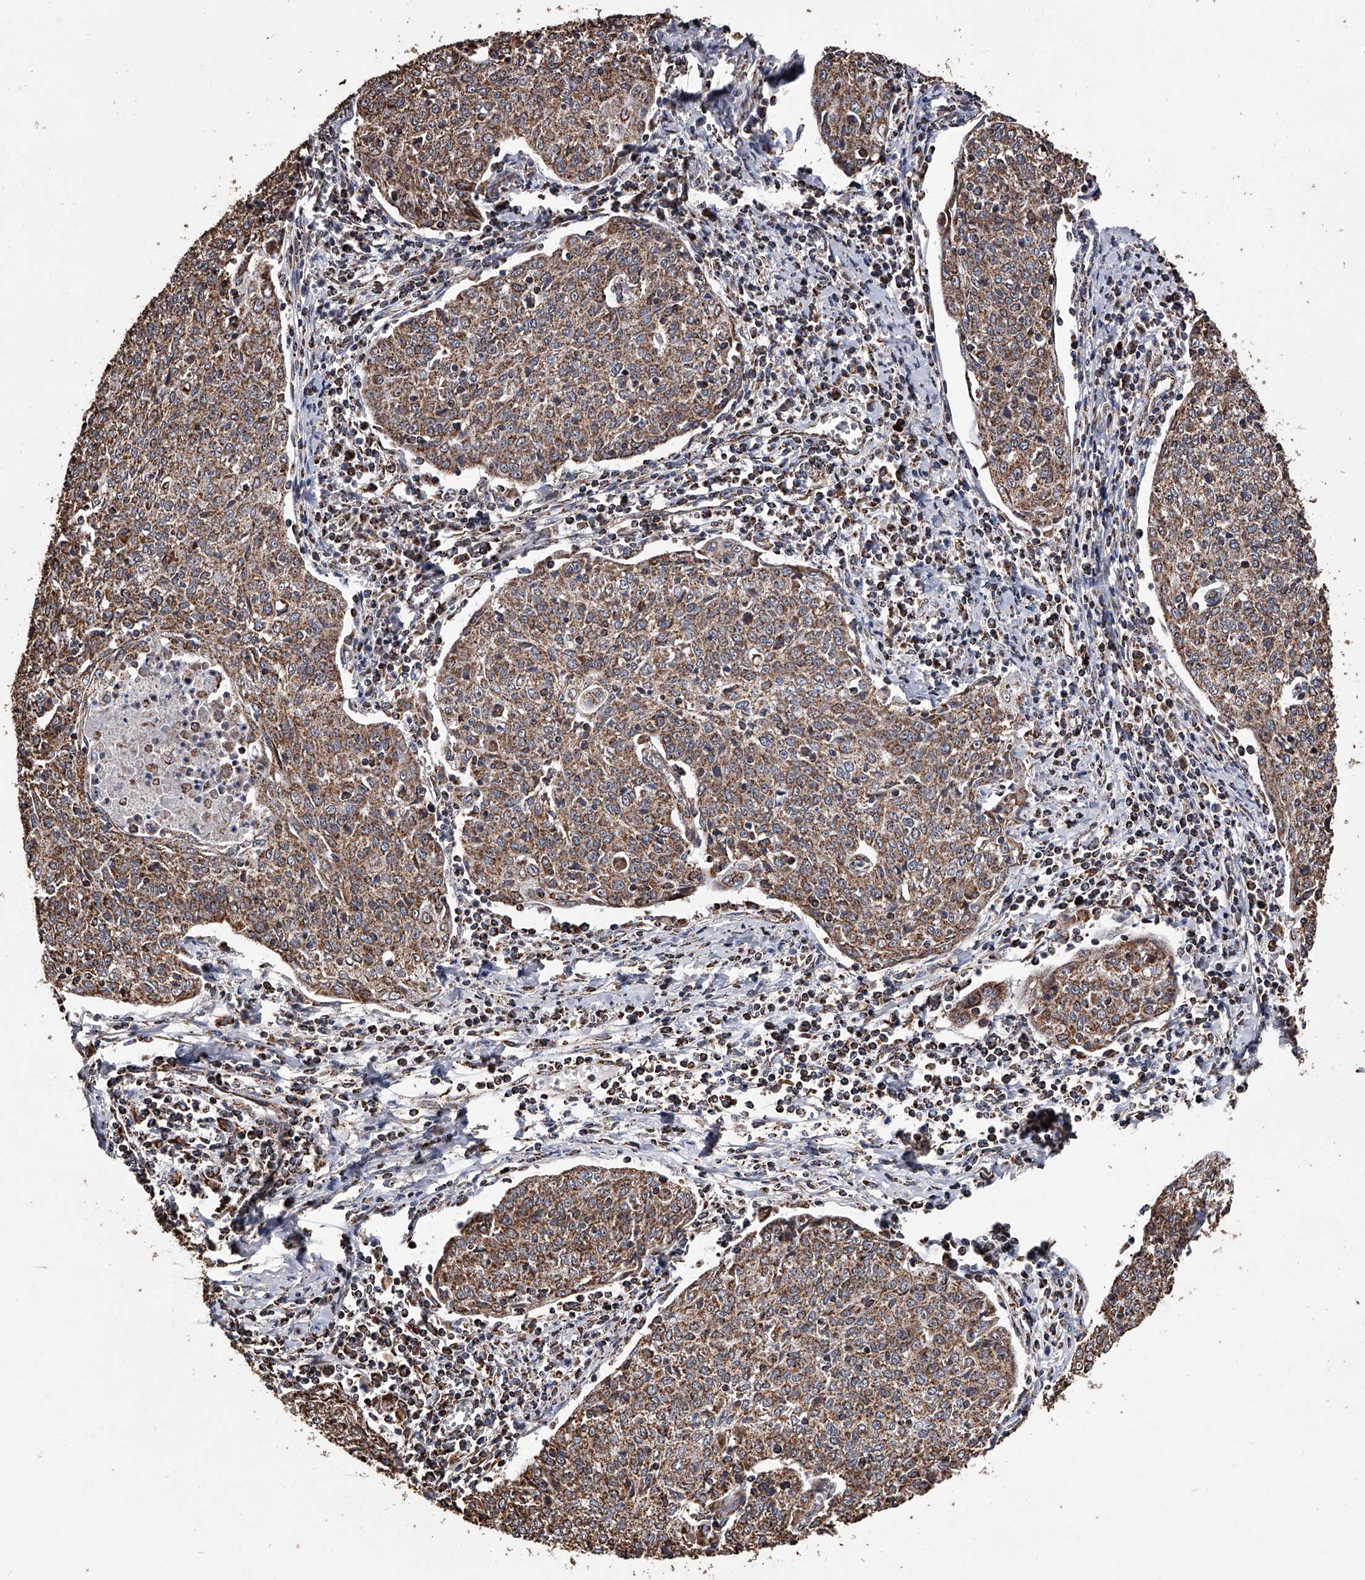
{"staining": {"intensity": "moderate", "quantity": ">75%", "location": "cytoplasmic/membranous"}, "tissue": "cervical cancer", "cell_type": "Tumor cells", "image_type": "cancer", "snomed": [{"axis": "morphology", "description": "Squamous cell carcinoma, NOS"}, {"axis": "topography", "description": "Cervix"}], "caption": "High-power microscopy captured an immunohistochemistry micrograph of cervical squamous cell carcinoma, revealing moderate cytoplasmic/membranous staining in approximately >75% of tumor cells. Using DAB (brown) and hematoxylin (blue) stains, captured at high magnification using brightfield microscopy.", "gene": "SMPDL3A", "patient": {"sex": "female", "age": 48}}